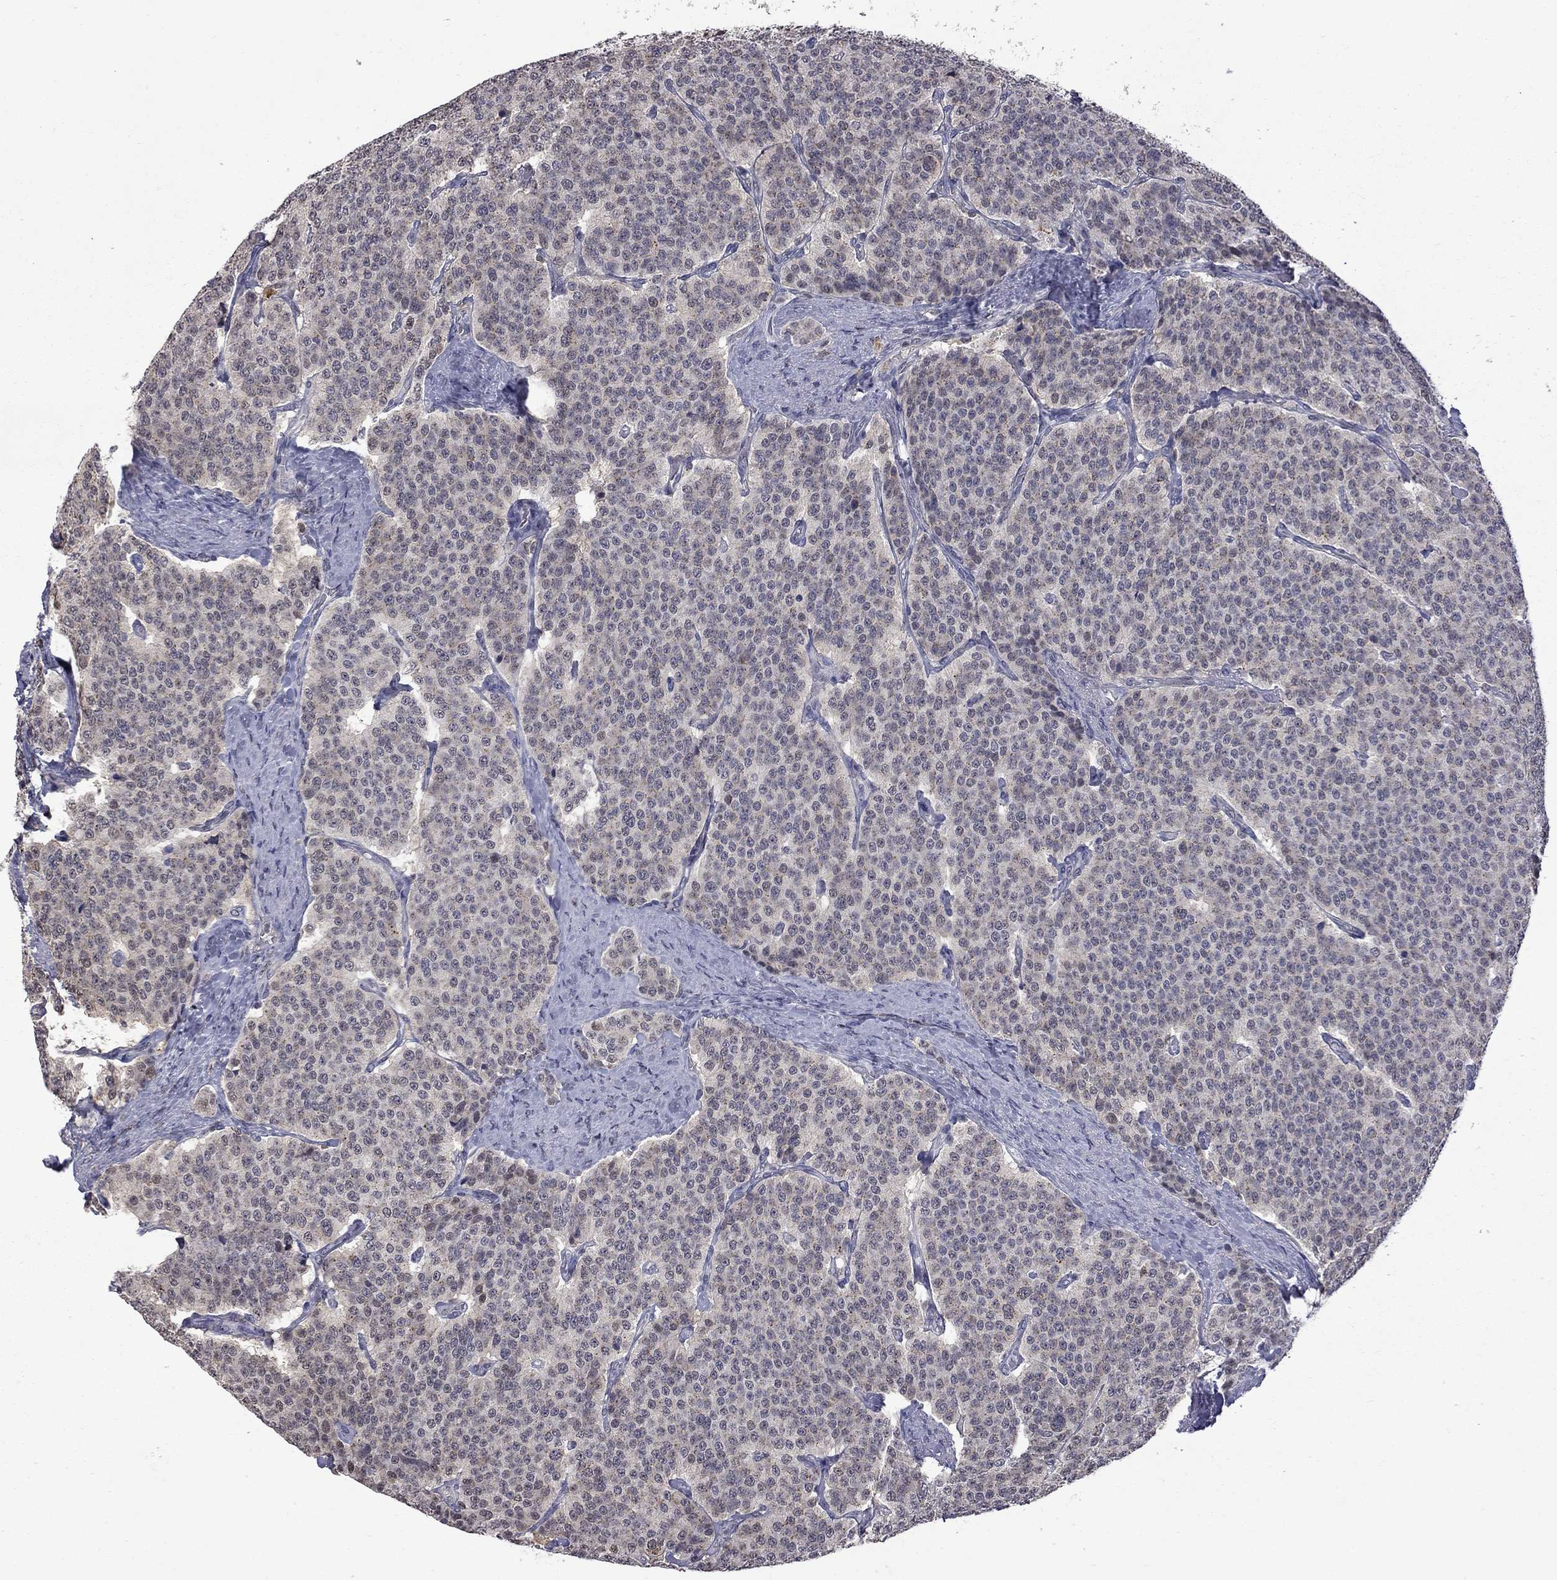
{"staining": {"intensity": "negative", "quantity": "none", "location": "none"}, "tissue": "carcinoid", "cell_type": "Tumor cells", "image_type": "cancer", "snomed": [{"axis": "morphology", "description": "Carcinoid, malignant, NOS"}, {"axis": "topography", "description": "Small intestine"}], "caption": "DAB (3,3'-diaminobenzidine) immunohistochemical staining of malignant carcinoid shows no significant expression in tumor cells.", "gene": "RFWD3", "patient": {"sex": "female", "age": 58}}